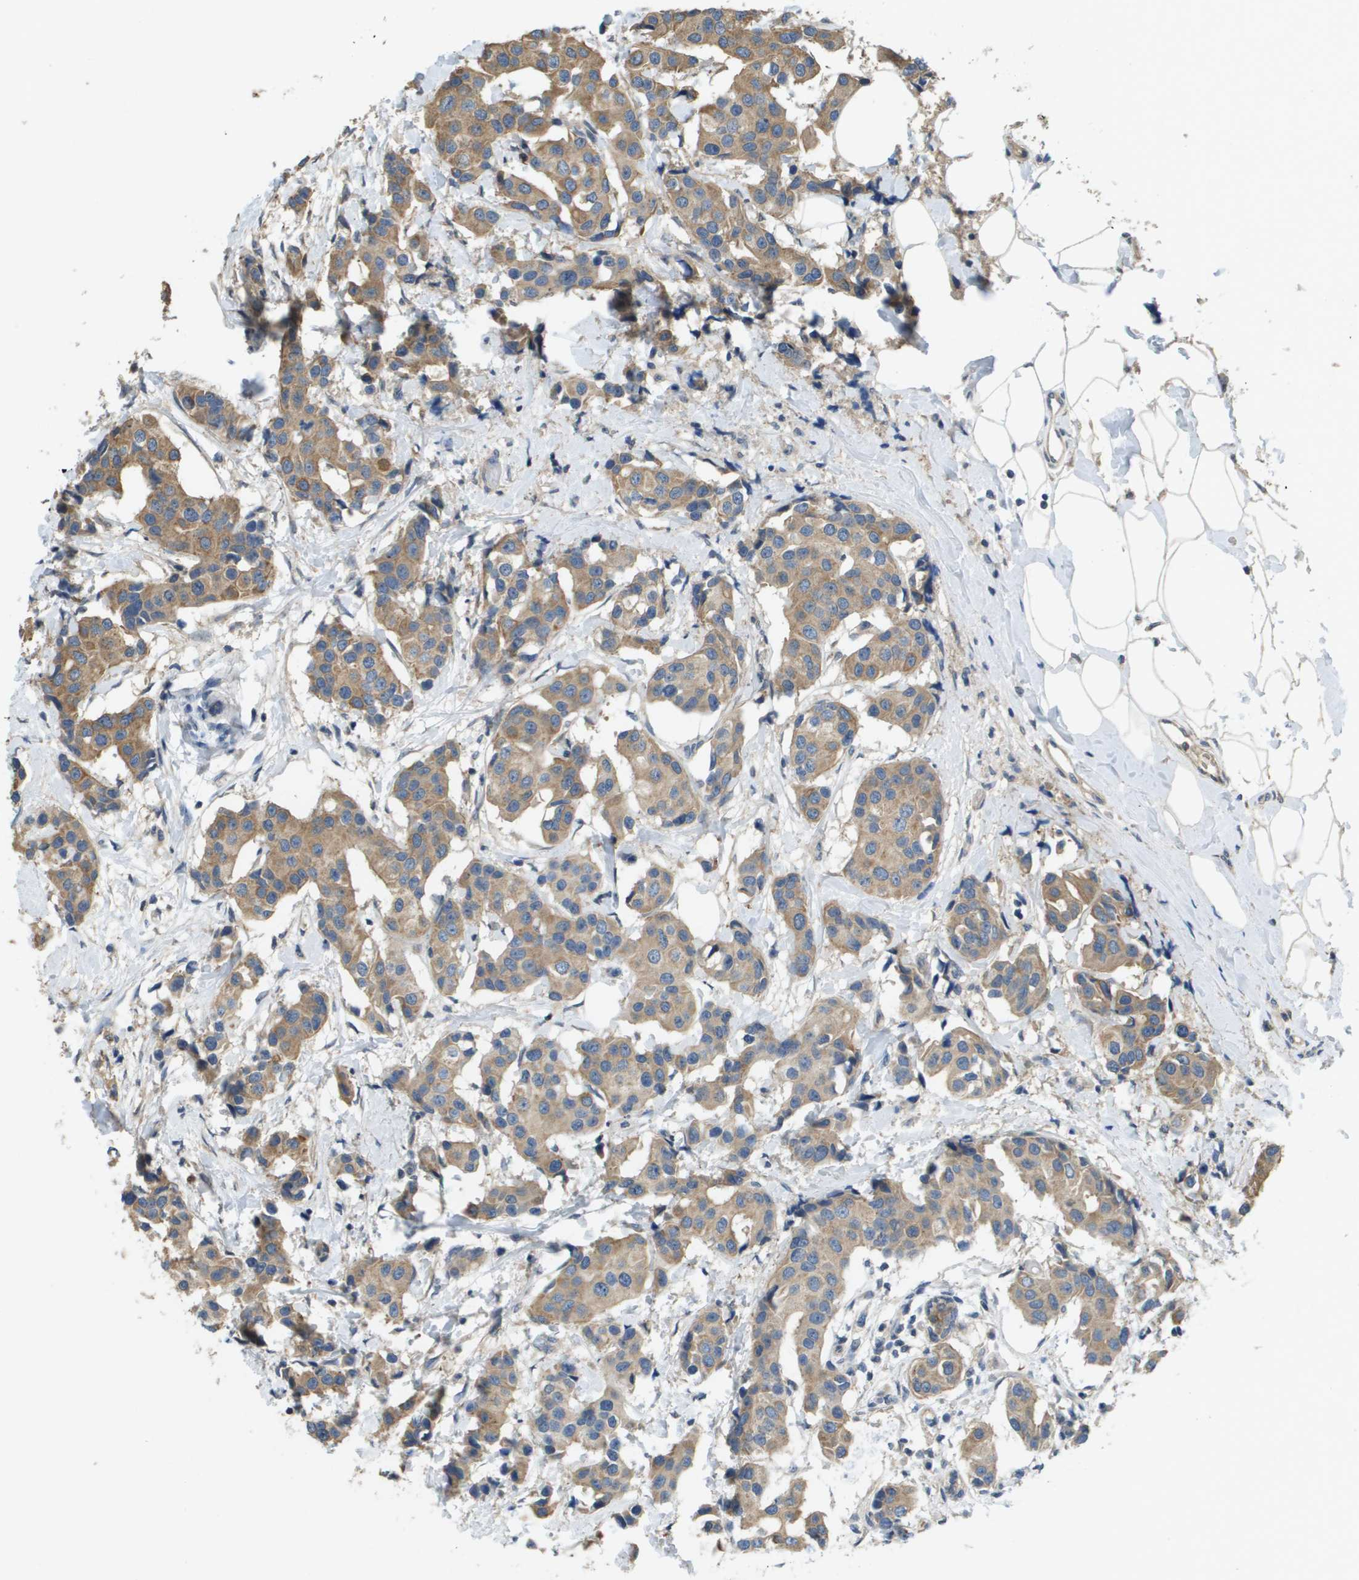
{"staining": {"intensity": "moderate", "quantity": ">75%", "location": "cytoplasmic/membranous"}, "tissue": "breast cancer", "cell_type": "Tumor cells", "image_type": "cancer", "snomed": [{"axis": "morphology", "description": "Normal tissue, NOS"}, {"axis": "morphology", "description": "Duct carcinoma"}, {"axis": "topography", "description": "Breast"}], "caption": "Intraductal carcinoma (breast) stained with a protein marker exhibits moderate staining in tumor cells.", "gene": "KRT23", "patient": {"sex": "female", "age": 39}}